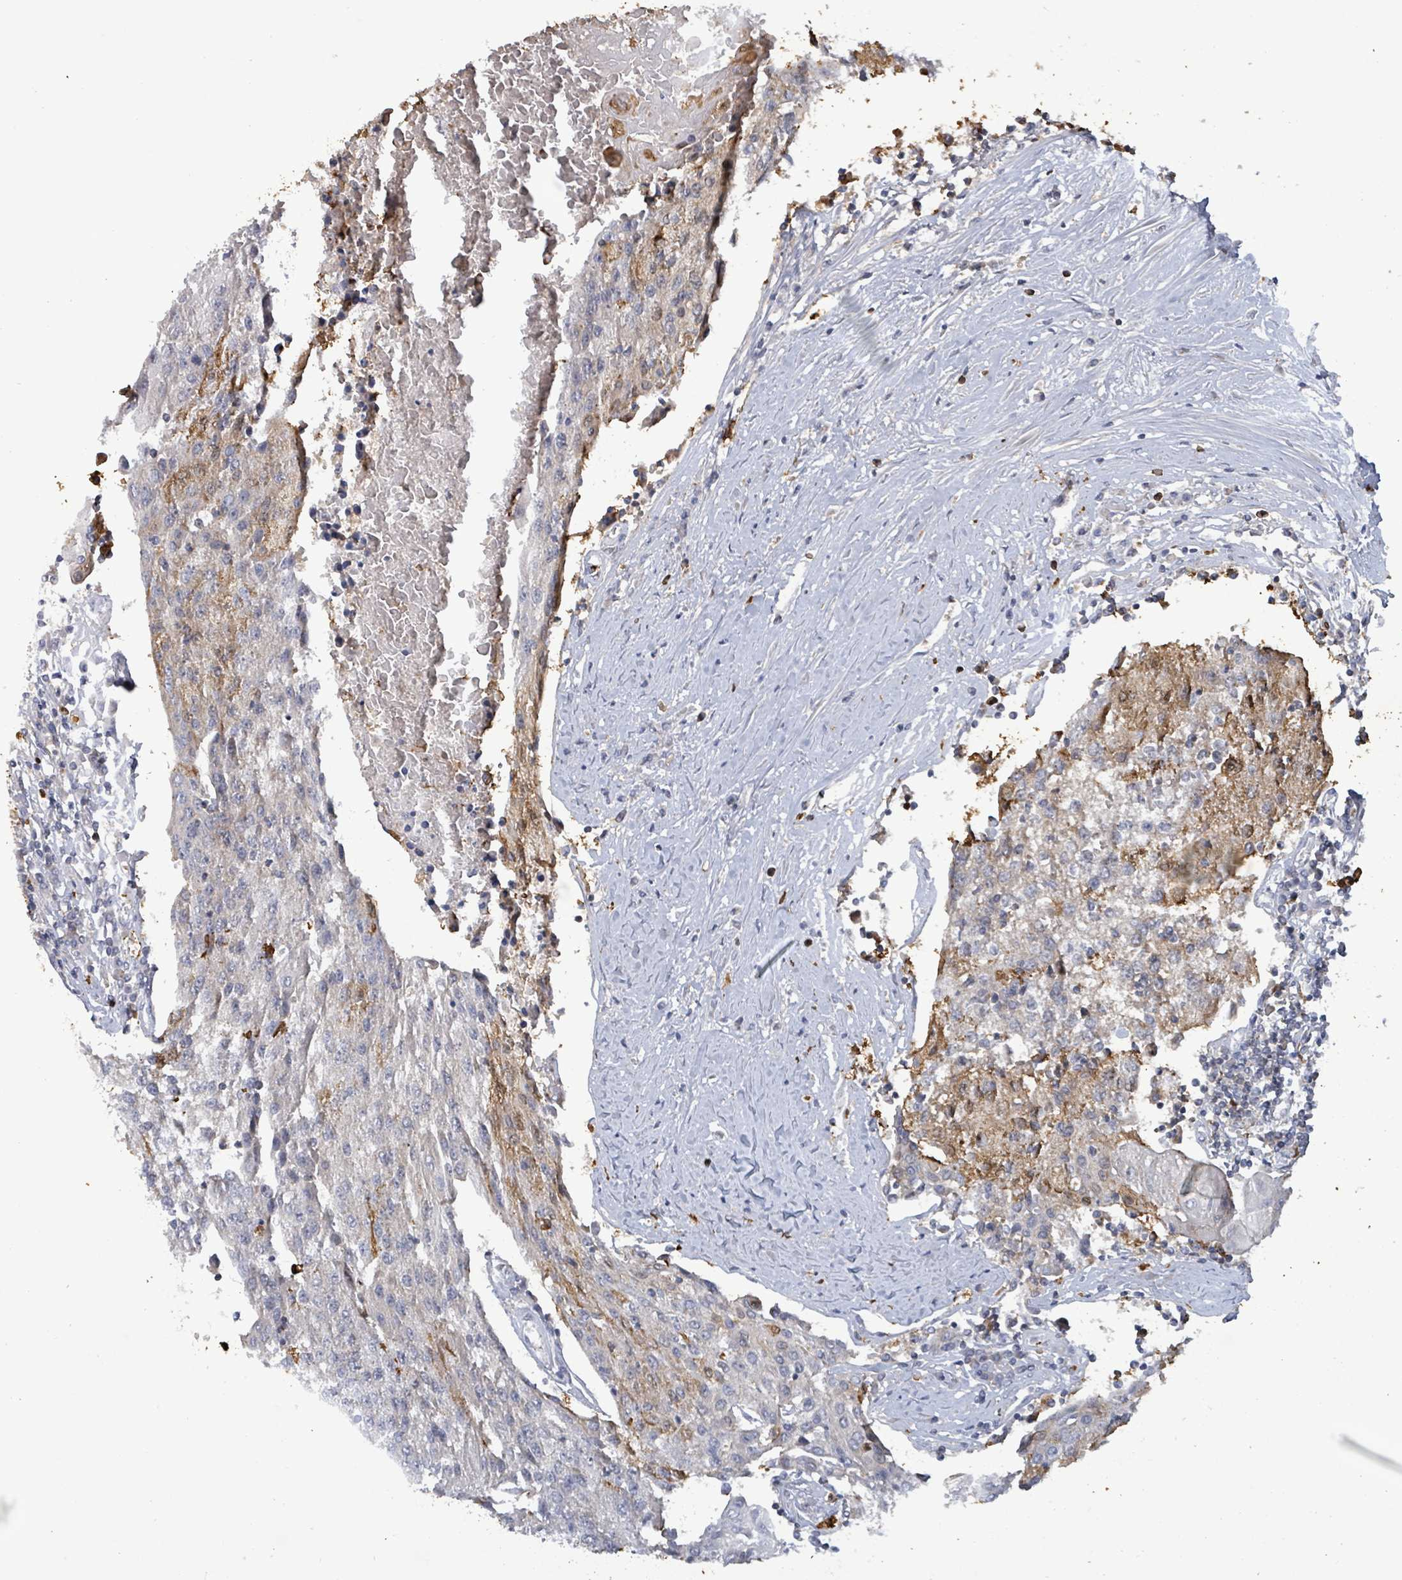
{"staining": {"intensity": "weak", "quantity": "<25%", "location": "cytoplasmic/membranous"}, "tissue": "urothelial cancer", "cell_type": "Tumor cells", "image_type": "cancer", "snomed": [{"axis": "morphology", "description": "Urothelial carcinoma, High grade"}, {"axis": "topography", "description": "Urinary bladder"}], "caption": "A histopathology image of human urothelial carcinoma (high-grade) is negative for staining in tumor cells.", "gene": "FAM210A", "patient": {"sex": "female", "age": 85}}